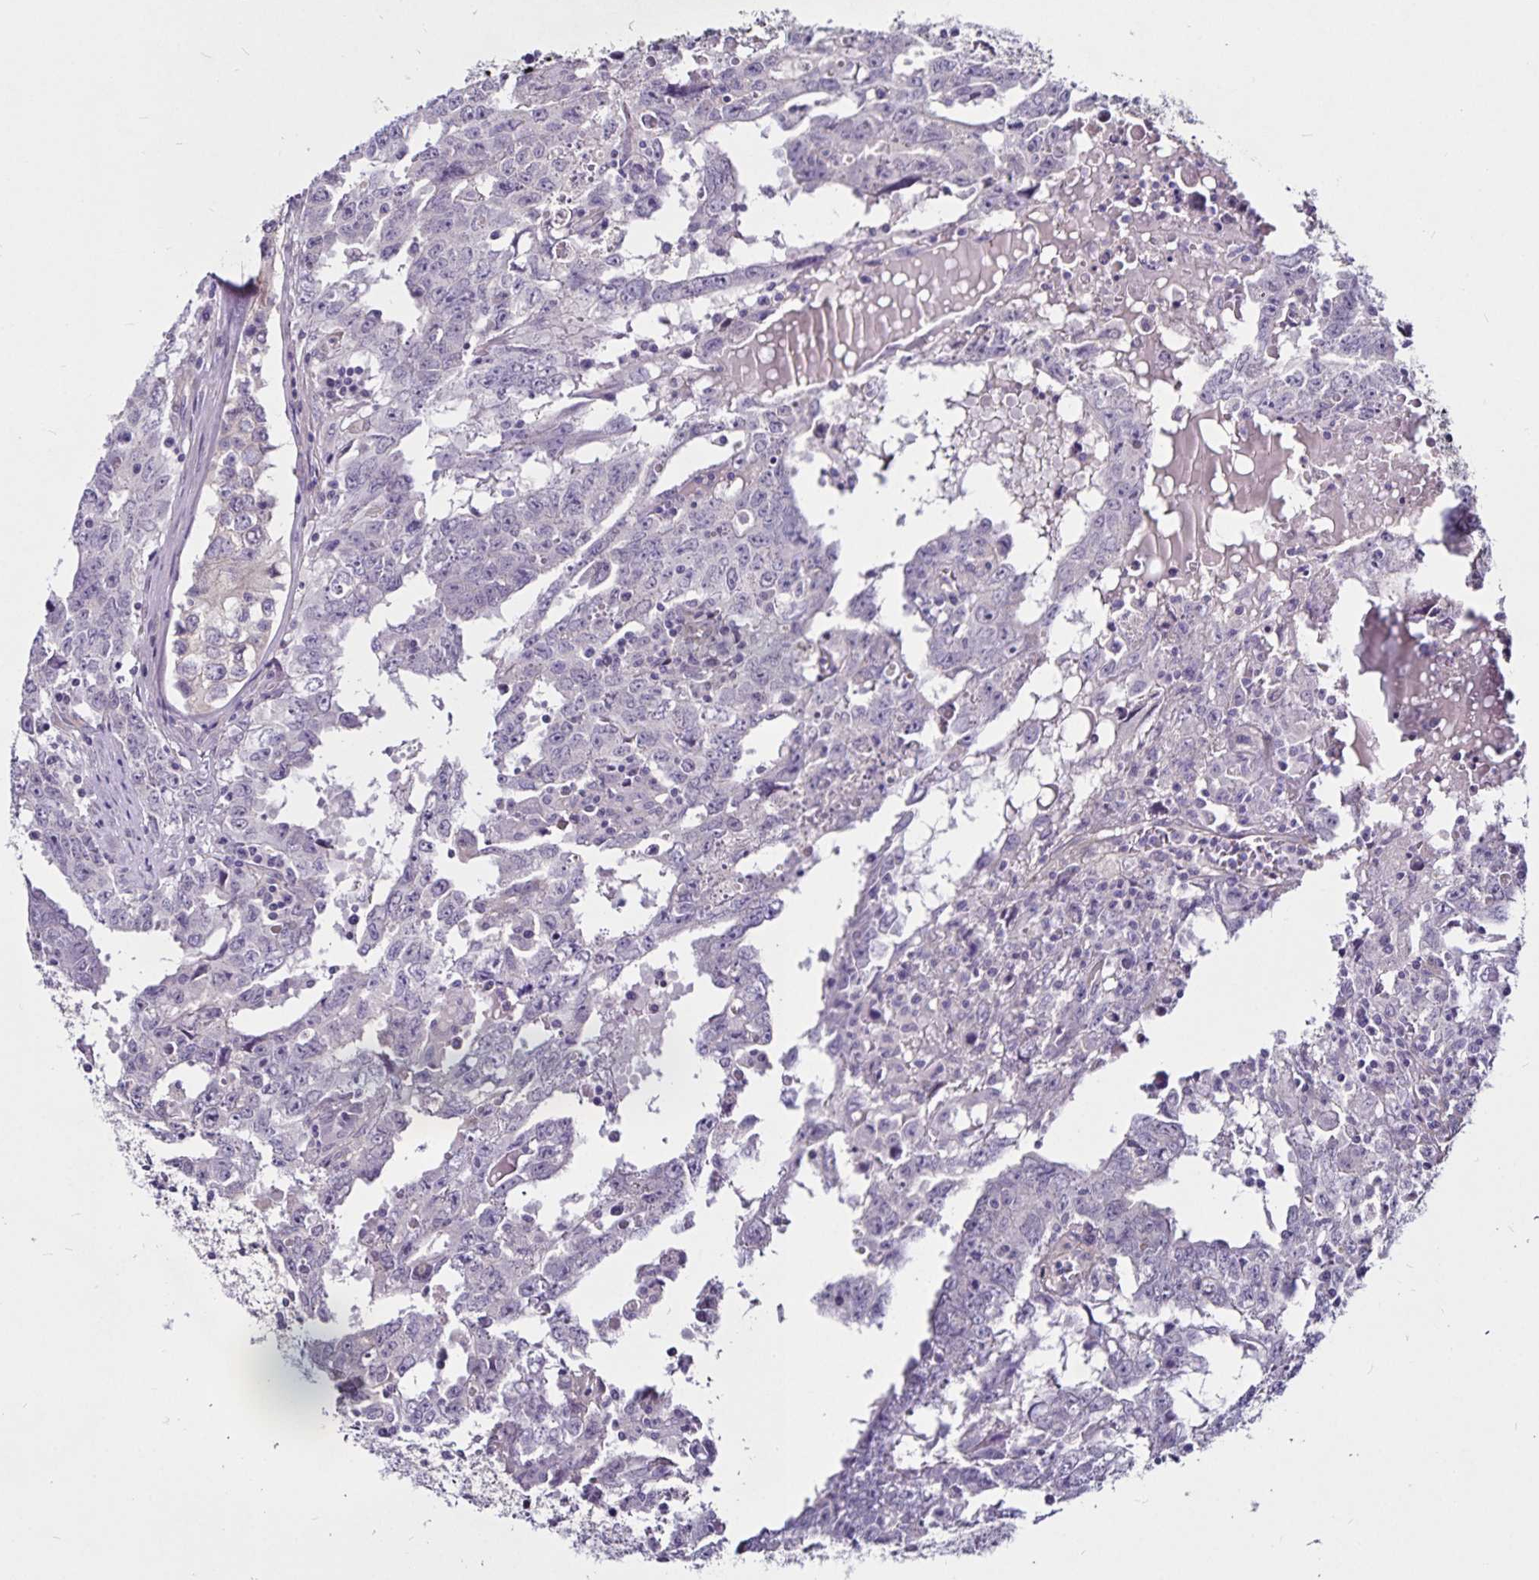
{"staining": {"intensity": "negative", "quantity": "none", "location": "none"}, "tissue": "testis cancer", "cell_type": "Tumor cells", "image_type": "cancer", "snomed": [{"axis": "morphology", "description": "Carcinoma, Embryonal, NOS"}, {"axis": "topography", "description": "Testis"}], "caption": "Immunohistochemistry photomicrograph of neoplastic tissue: human embryonal carcinoma (testis) stained with DAB demonstrates no significant protein staining in tumor cells.", "gene": "GNG12", "patient": {"sex": "male", "age": 22}}